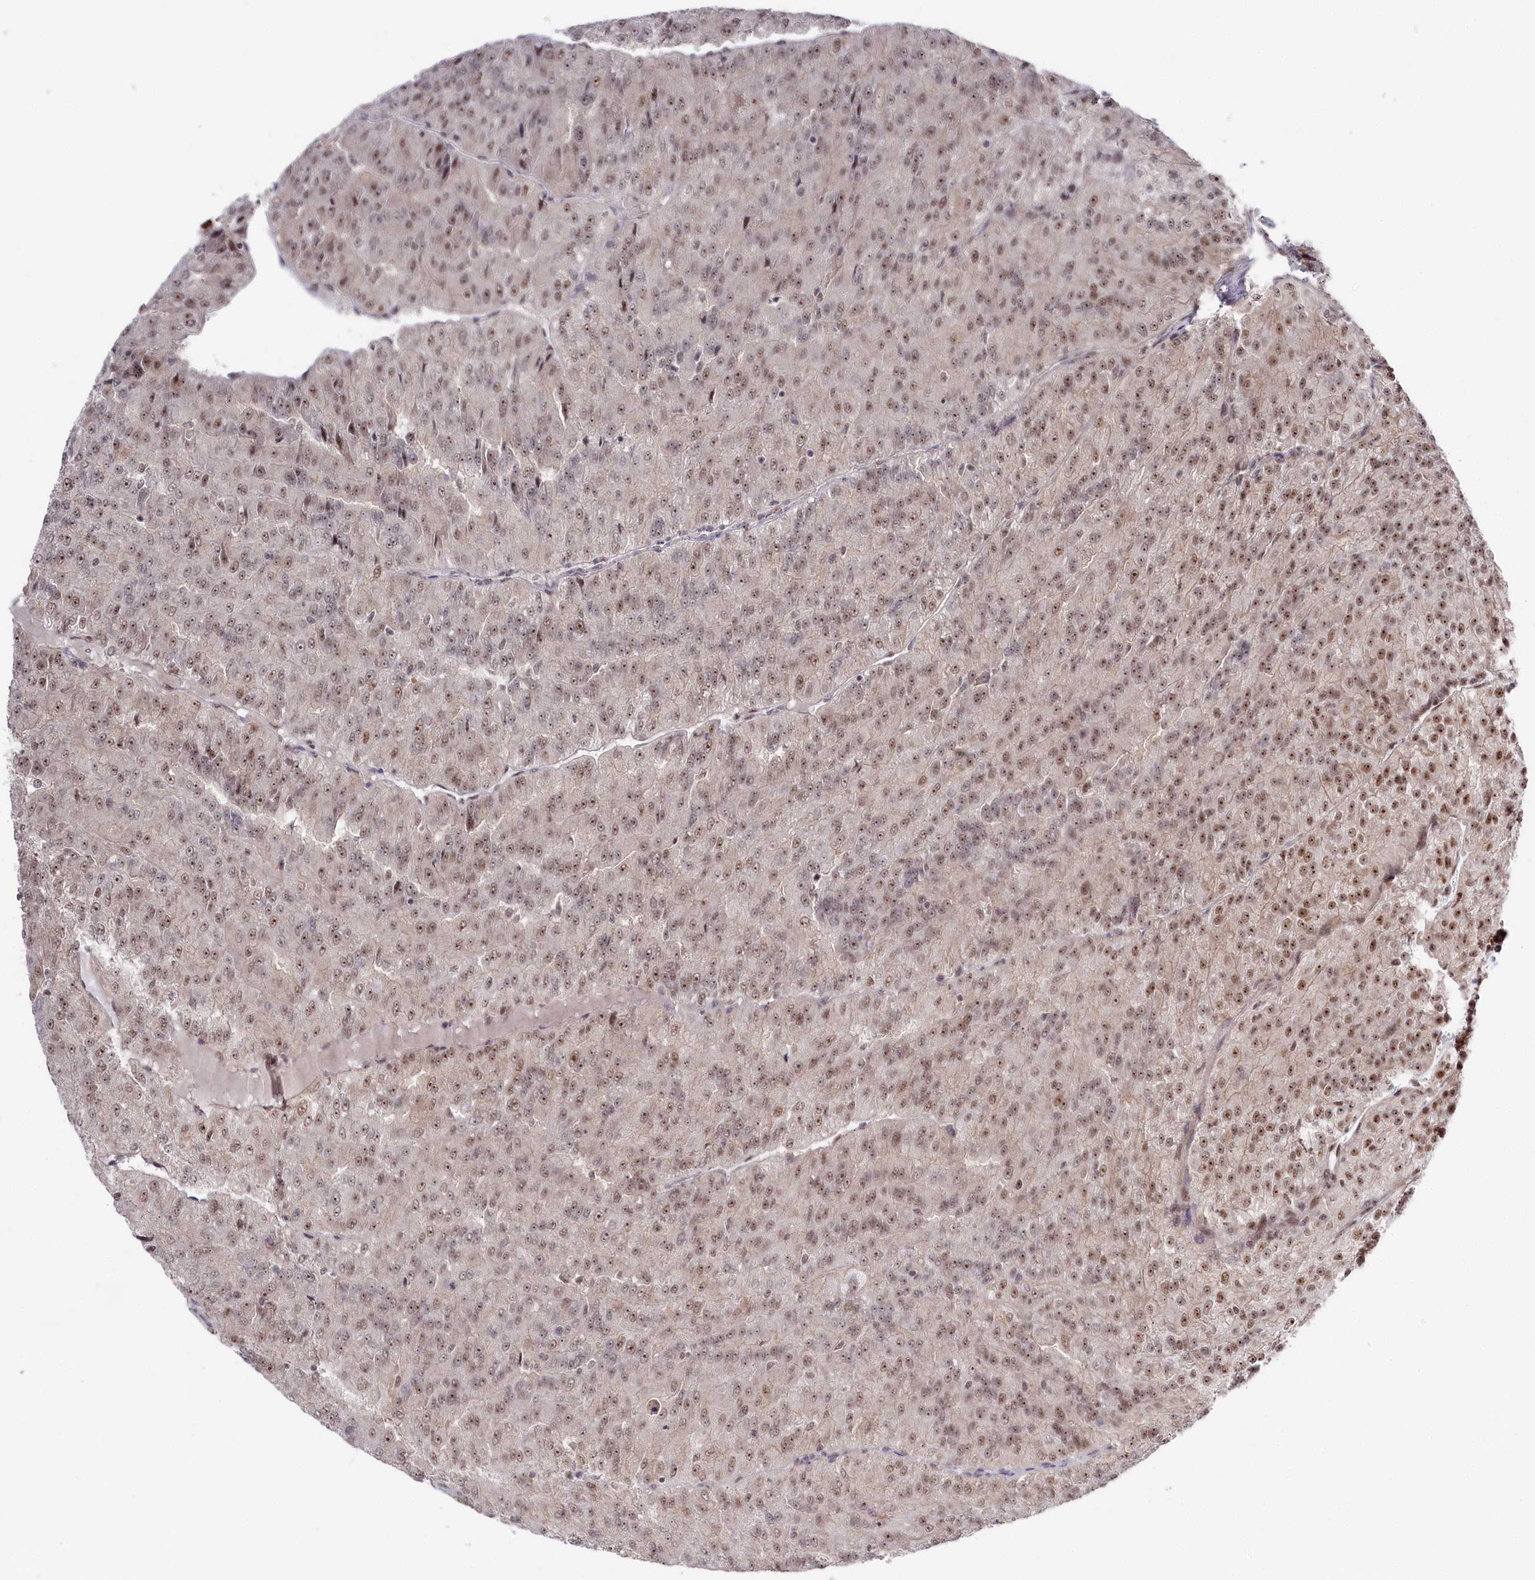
{"staining": {"intensity": "weak", "quantity": ">75%", "location": "nuclear"}, "tissue": "renal cancer", "cell_type": "Tumor cells", "image_type": "cancer", "snomed": [{"axis": "morphology", "description": "Adenocarcinoma, NOS"}, {"axis": "topography", "description": "Kidney"}], "caption": "The photomicrograph demonstrates staining of renal adenocarcinoma, revealing weak nuclear protein staining (brown color) within tumor cells.", "gene": "POLR2H", "patient": {"sex": "female", "age": 63}}